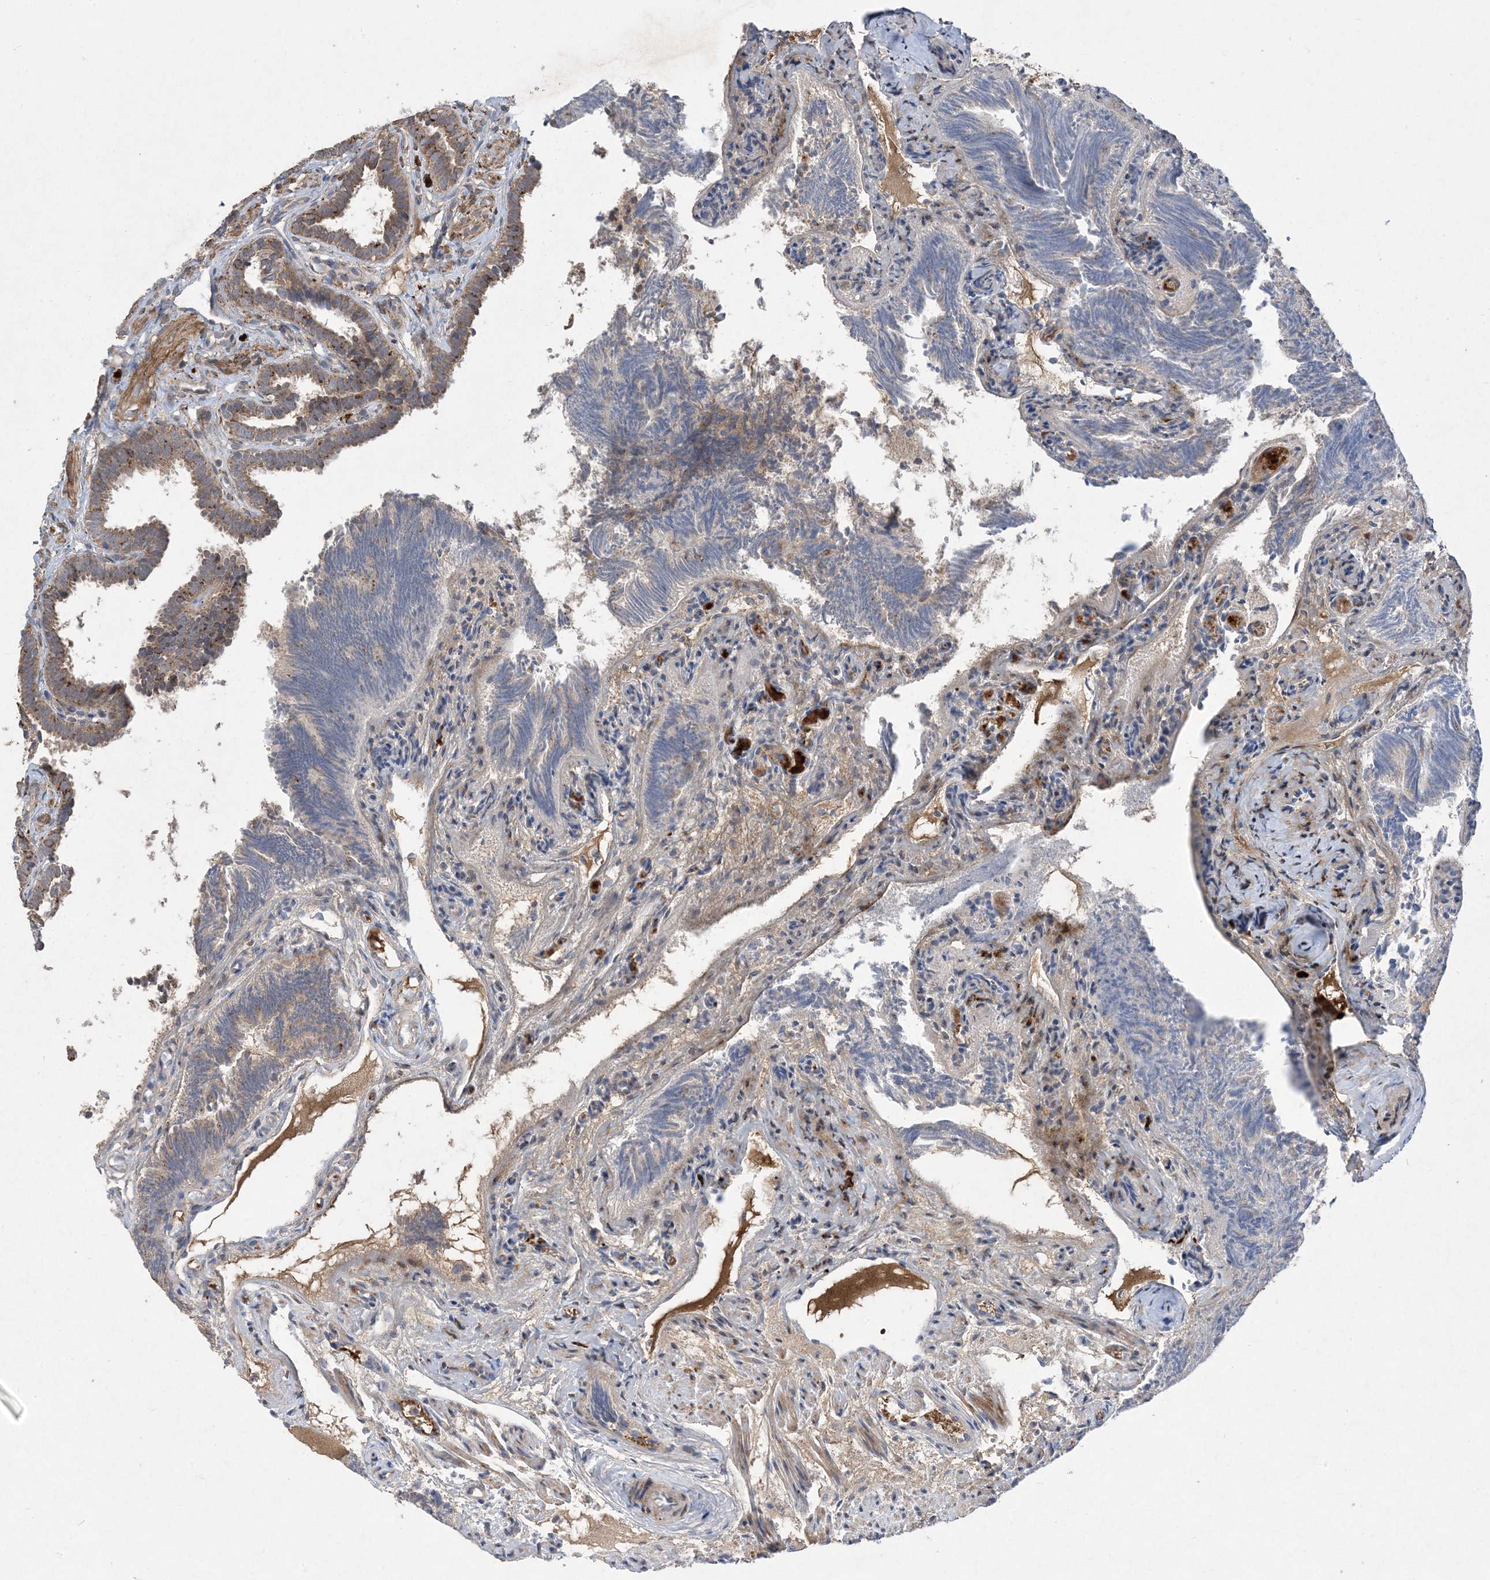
{"staining": {"intensity": "moderate", "quantity": "25%-75%", "location": "cytoplasmic/membranous"}, "tissue": "fallopian tube", "cell_type": "Glandular cells", "image_type": "normal", "snomed": [{"axis": "morphology", "description": "Normal tissue, NOS"}, {"axis": "topography", "description": "Fallopian tube"}], "caption": "DAB immunohistochemical staining of benign human fallopian tube reveals moderate cytoplasmic/membranous protein expression in about 25%-75% of glandular cells.", "gene": "MASP2", "patient": {"sex": "female", "age": 39}}